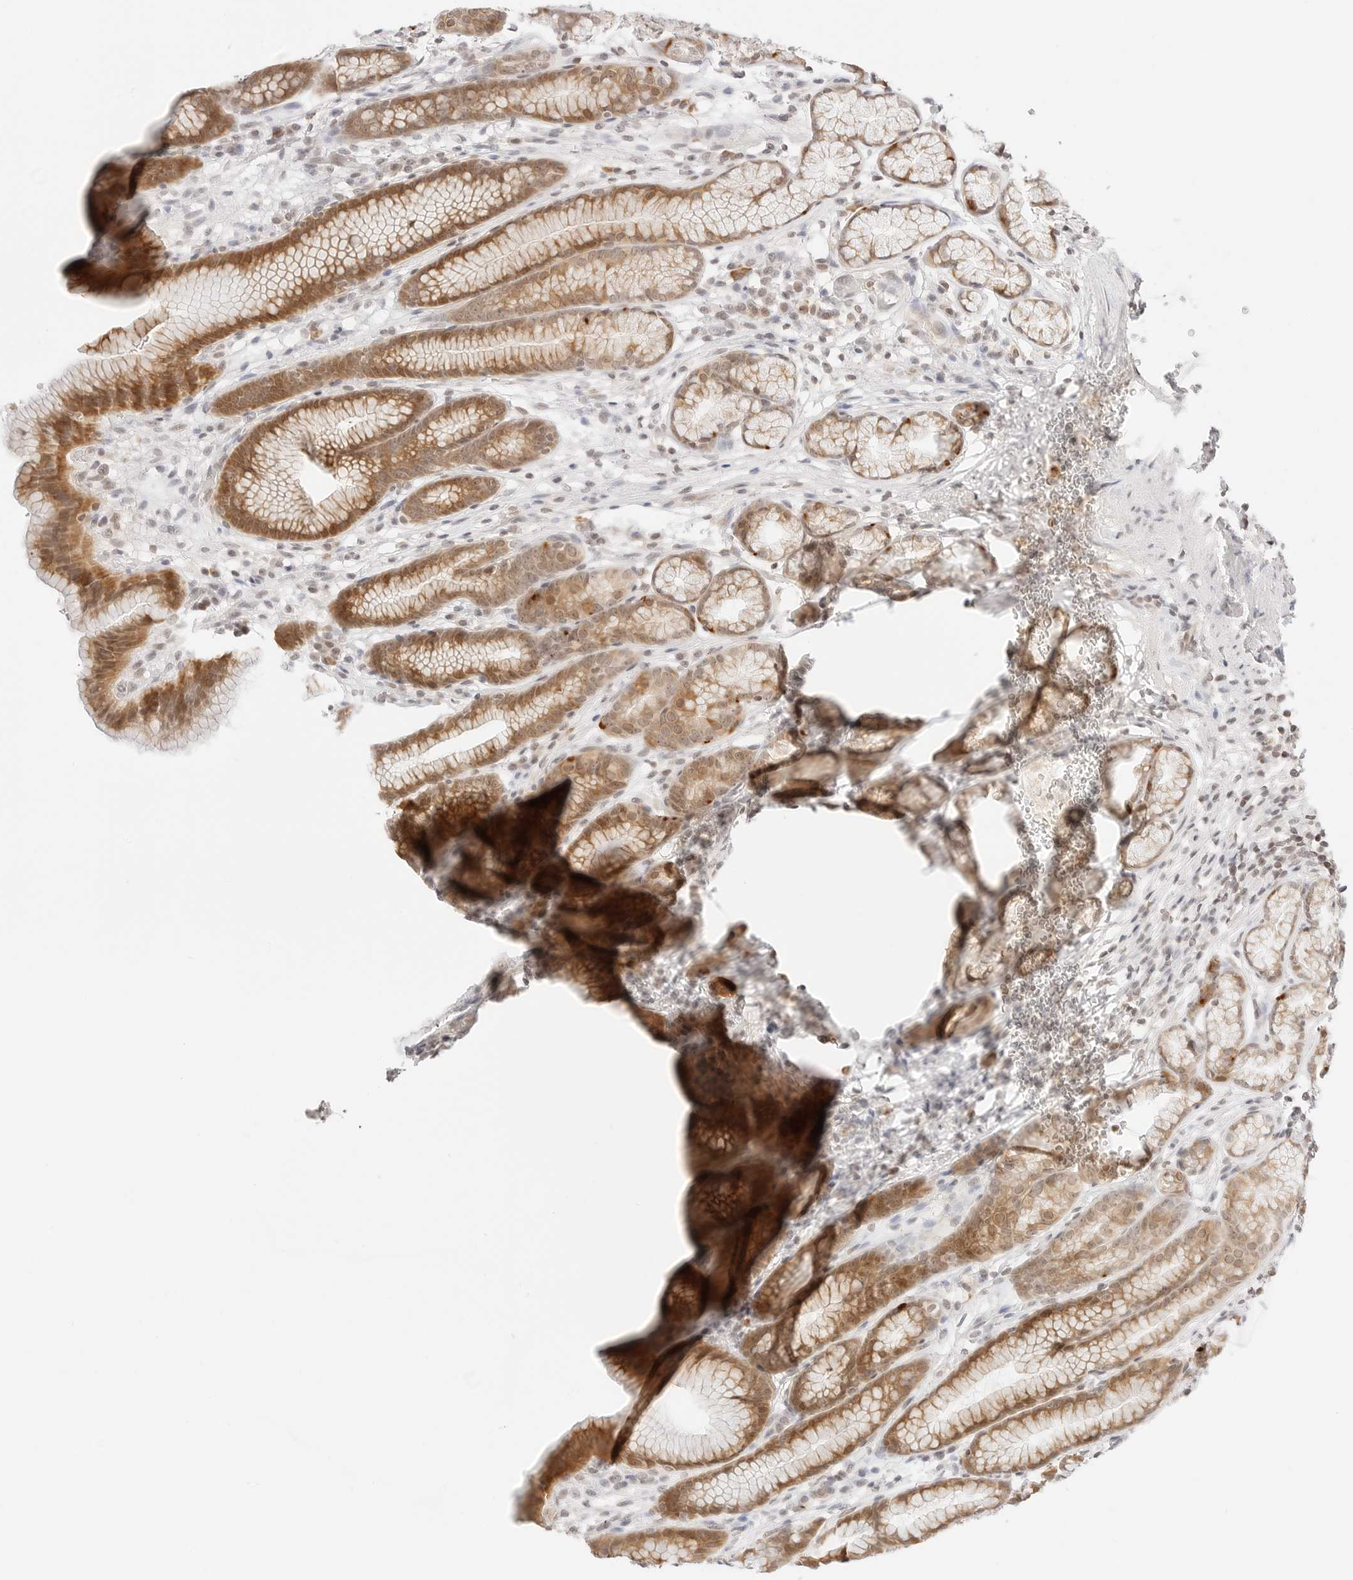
{"staining": {"intensity": "moderate", "quantity": ">75%", "location": "cytoplasmic/membranous,nuclear"}, "tissue": "stomach", "cell_type": "Glandular cells", "image_type": "normal", "snomed": [{"axis": "morphology", "description": "Normal tissue, NOS"}, {"axis": "topography", "description": "Stomach"}], "caption": "Glandular cells show medium levels of moderate cytoplasmic/membranous,nuclear expression in approximately >75% of cells in normal human stomach. The protein is stained brown, and the nuclei are stained in blue (DAB IHC with brightfield microscopy, high magnification).", "gene": "SEPTIN4", "patient": {"sex": "male", "age": 42}}